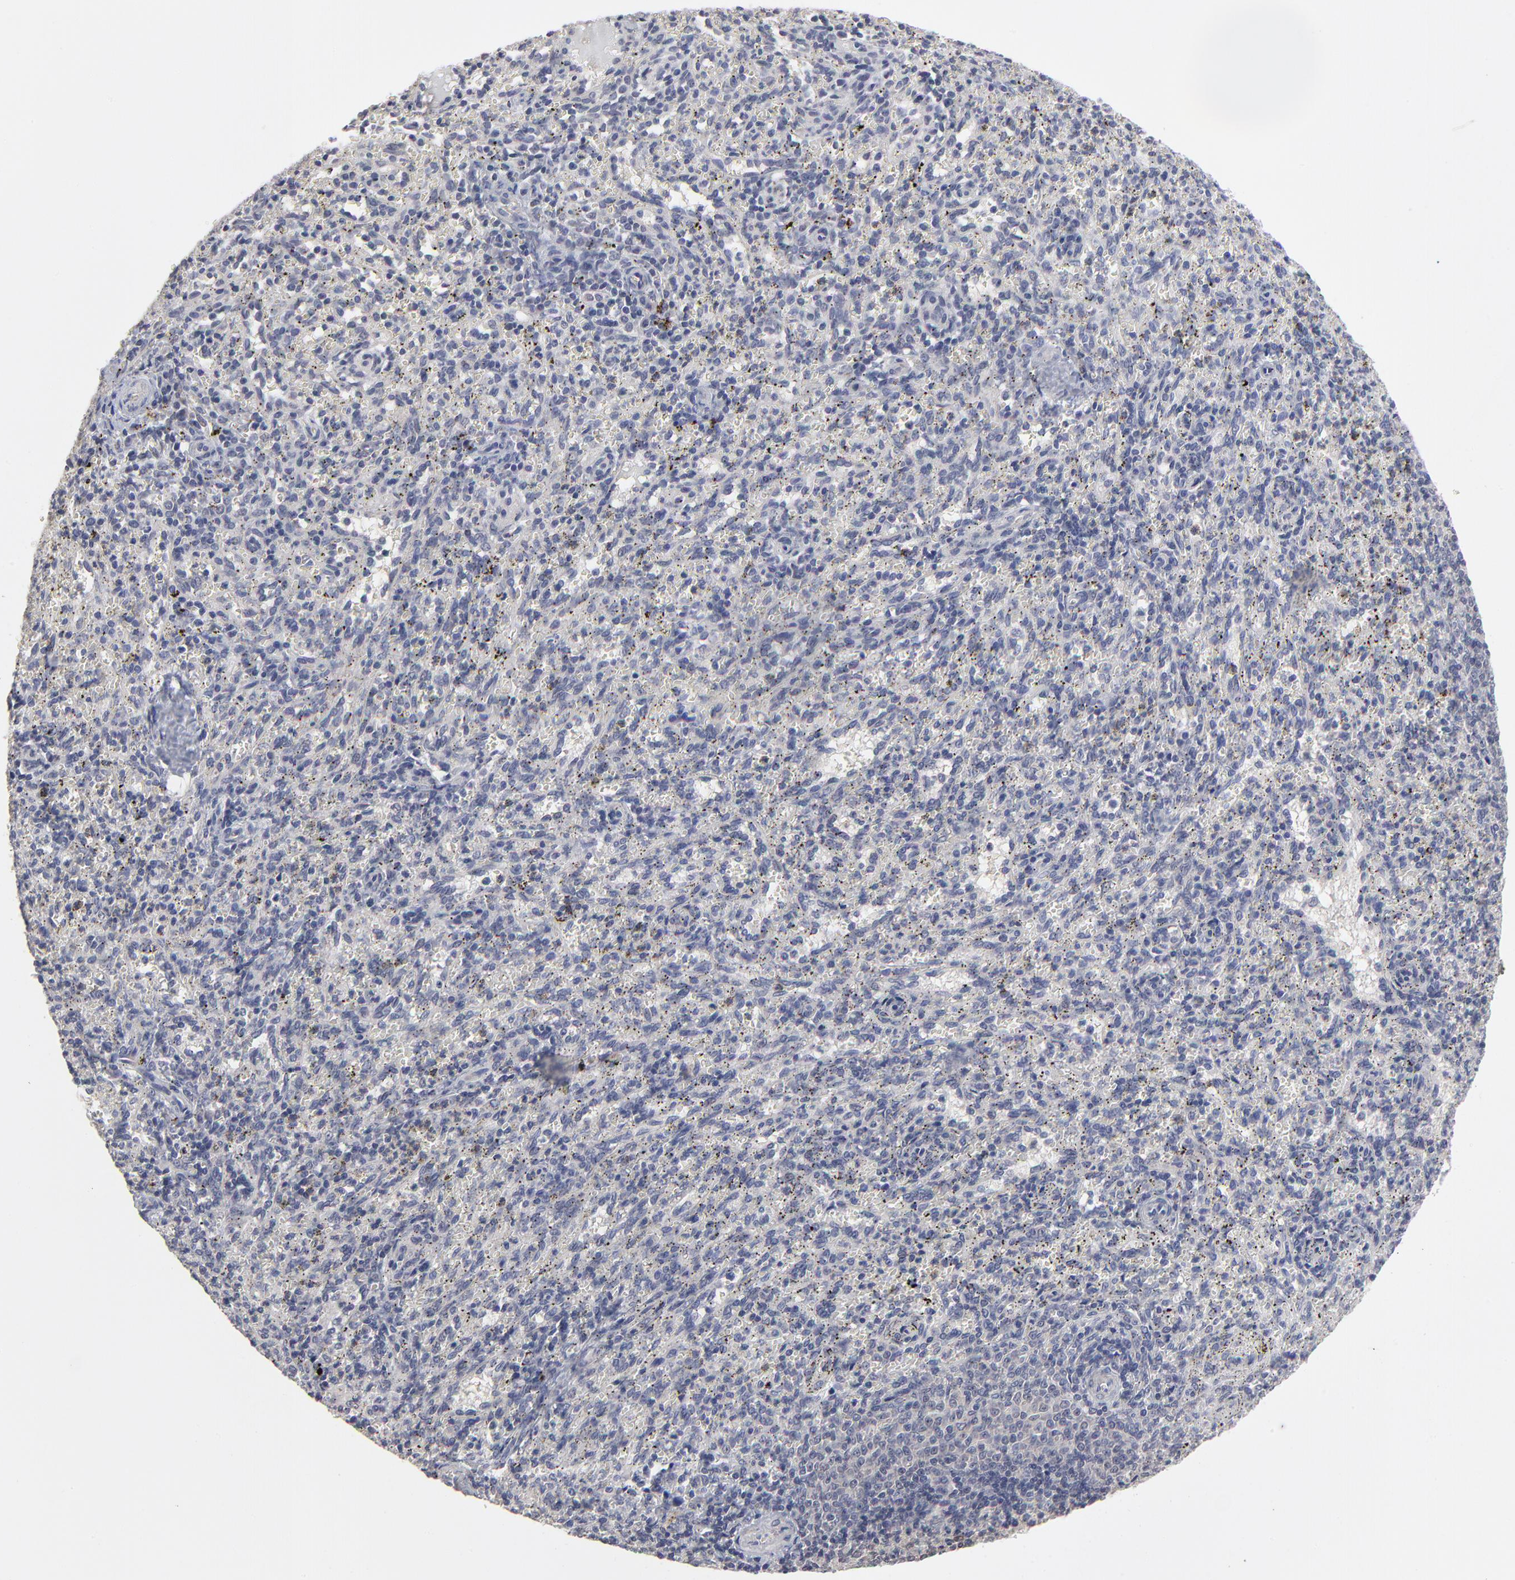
{"staining": {"intensity": "negative", "quantity": "none", "location": "none"}, "tissue": "spleen", "cell_type": "Cells in red pulp", "image_type": "normal", "snomed": [{"axis": "morphology", "description": "Normal tissue, NOS"}, {"axis": "topography", "description": "Spleen"}], "caption": "The photomicrograph exhibits no staining of cells in red pulp in normal spleen. The staining was performed using DAB to visualize the protein expression in brown, while the nuclei were stained in blue with hematoxylin (Magnification: 20x).", "gene": "MAGEA10", "patient": {"sex": "female", "age": 10}}